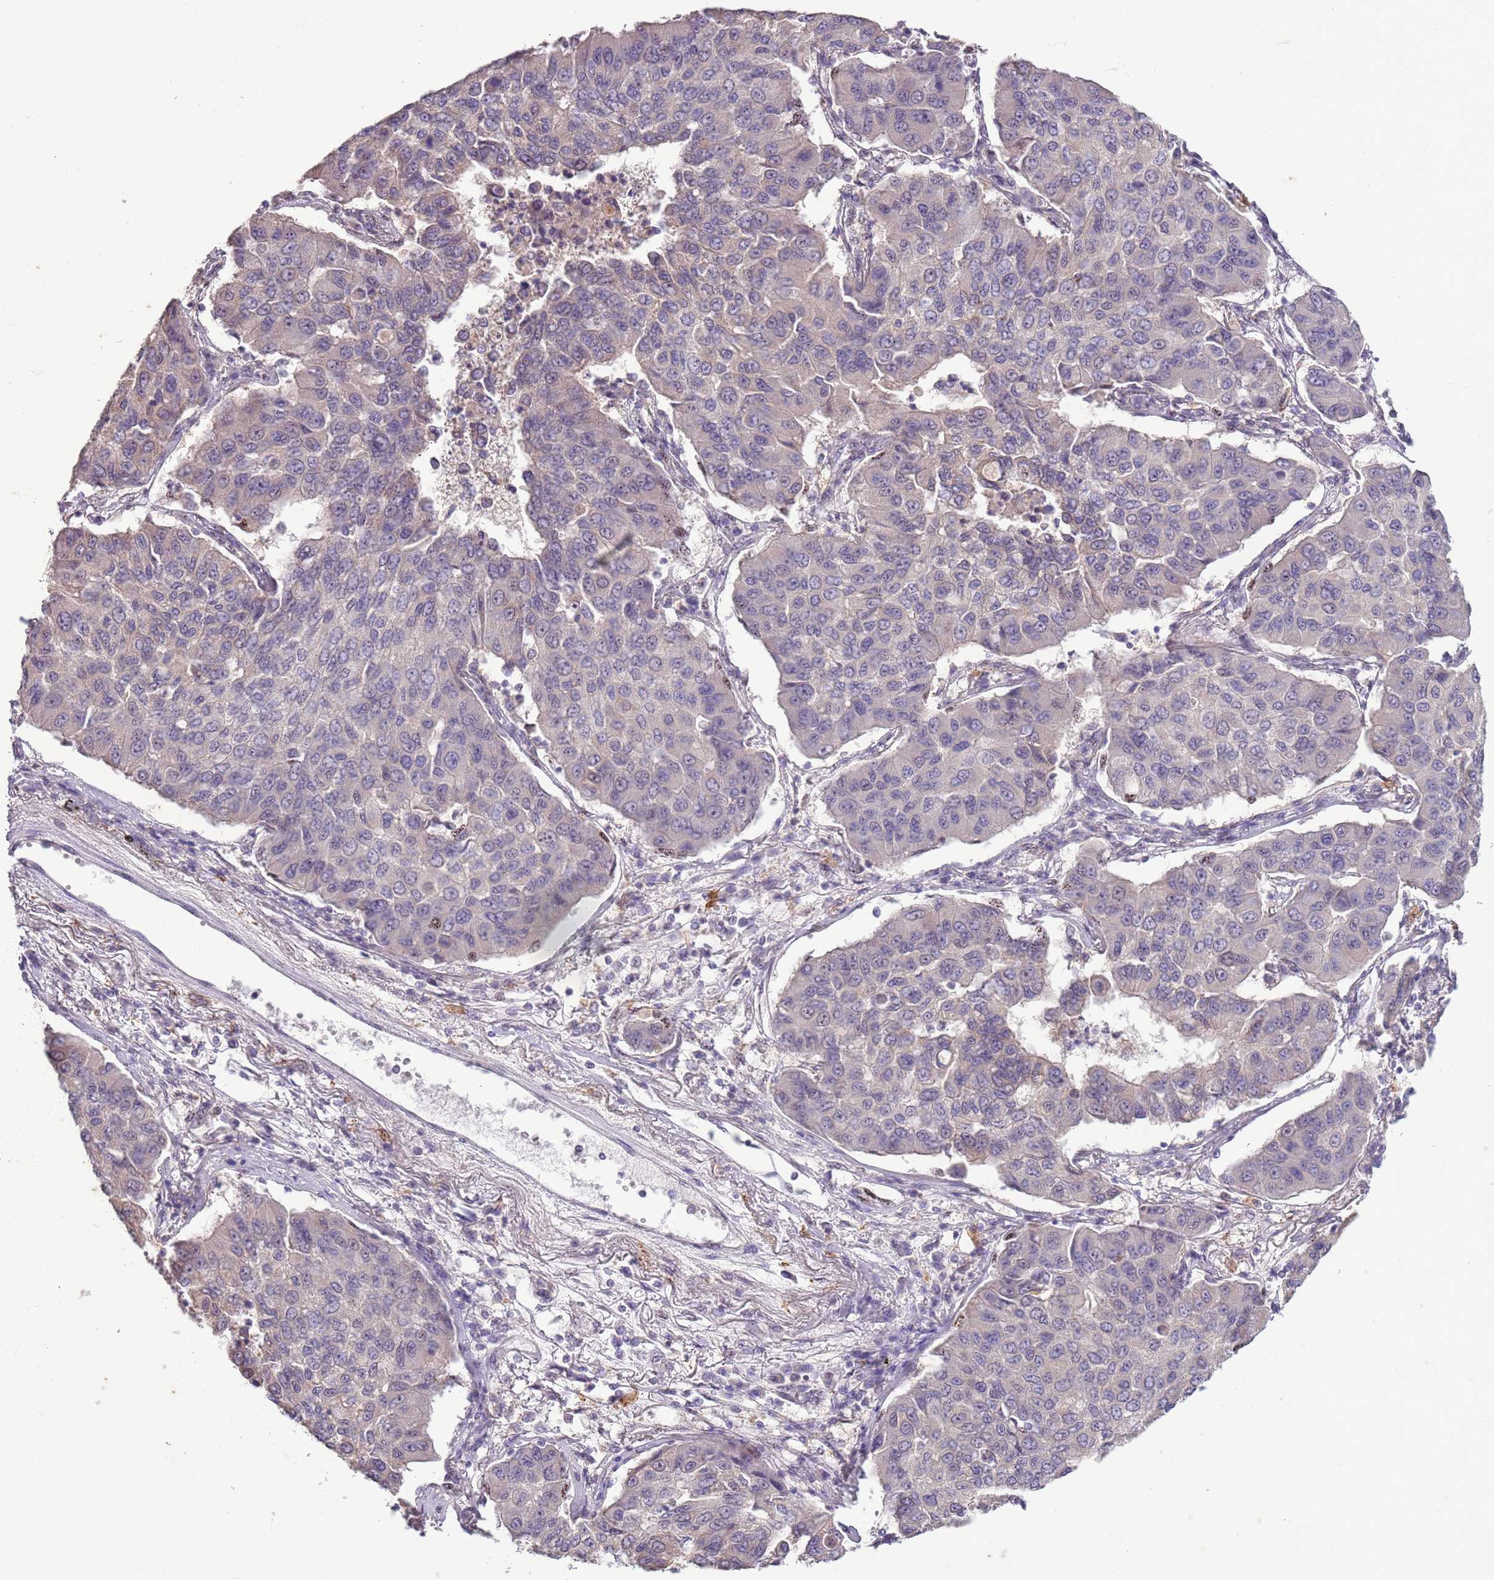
{"staining": {"intensity": "negative", "quantity": "none", "location": "none"}, "tissue": "lung cancer", "cell_type": "Tumor cells", "image_type": "cancer", "snomed": [{"axis": "morphology", "description": "Squamous cell carcinoma, NOS"}, {"axis": "topography", "description": "Lung"}], "caption": "A photomicrograph of human lung cancer (squamous cell carcinoma) is negative for staining in tumor cells.", "gene": "CAPN9", "patient": {"sex": "male", "age": 74}}